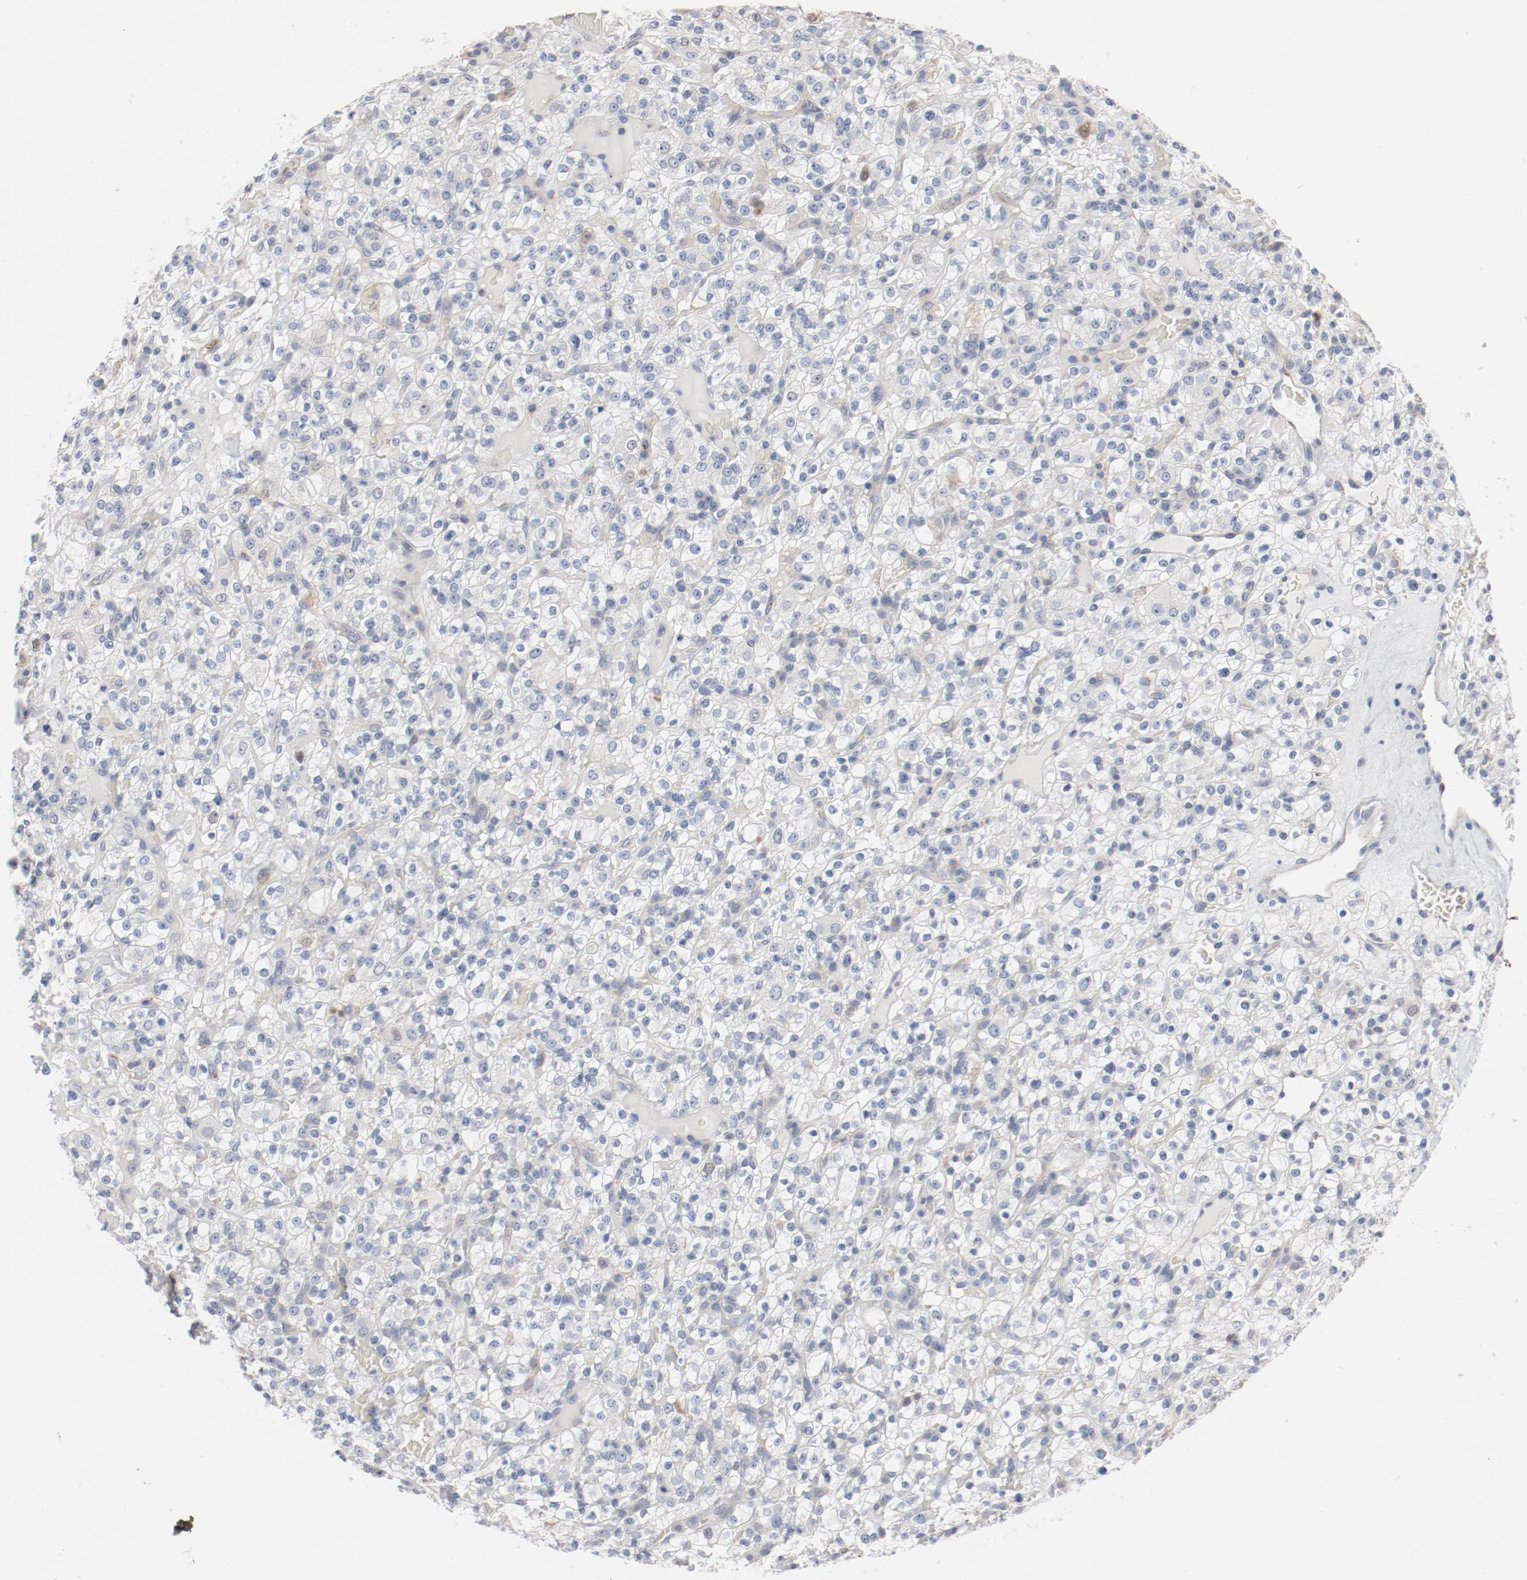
{"staining": {"intensity": "negative", "quantity": "none", "location": "none"}, "tissue": "renal cancer", "cell_type": "Tumor cells", "image_type": "cancer", "snomed": [{"axis": "morphology", "description": "Normal tissue, NOS"}, {"axis": "morphology", "description": "Adenocarcinoma, NOS"}, {"axis": "topography", "description": "Kidney"}], "caption": "A micrograph of renal adenocarcinoma stained for a protein demonstrates no brown staining in tumor cells. (Brightfield microscopy of DAB (3,3'-diaminobenzidine) IHC at high magnification).", "gene": "CDK1", "patient": {"sex": "female", "age": 72}}